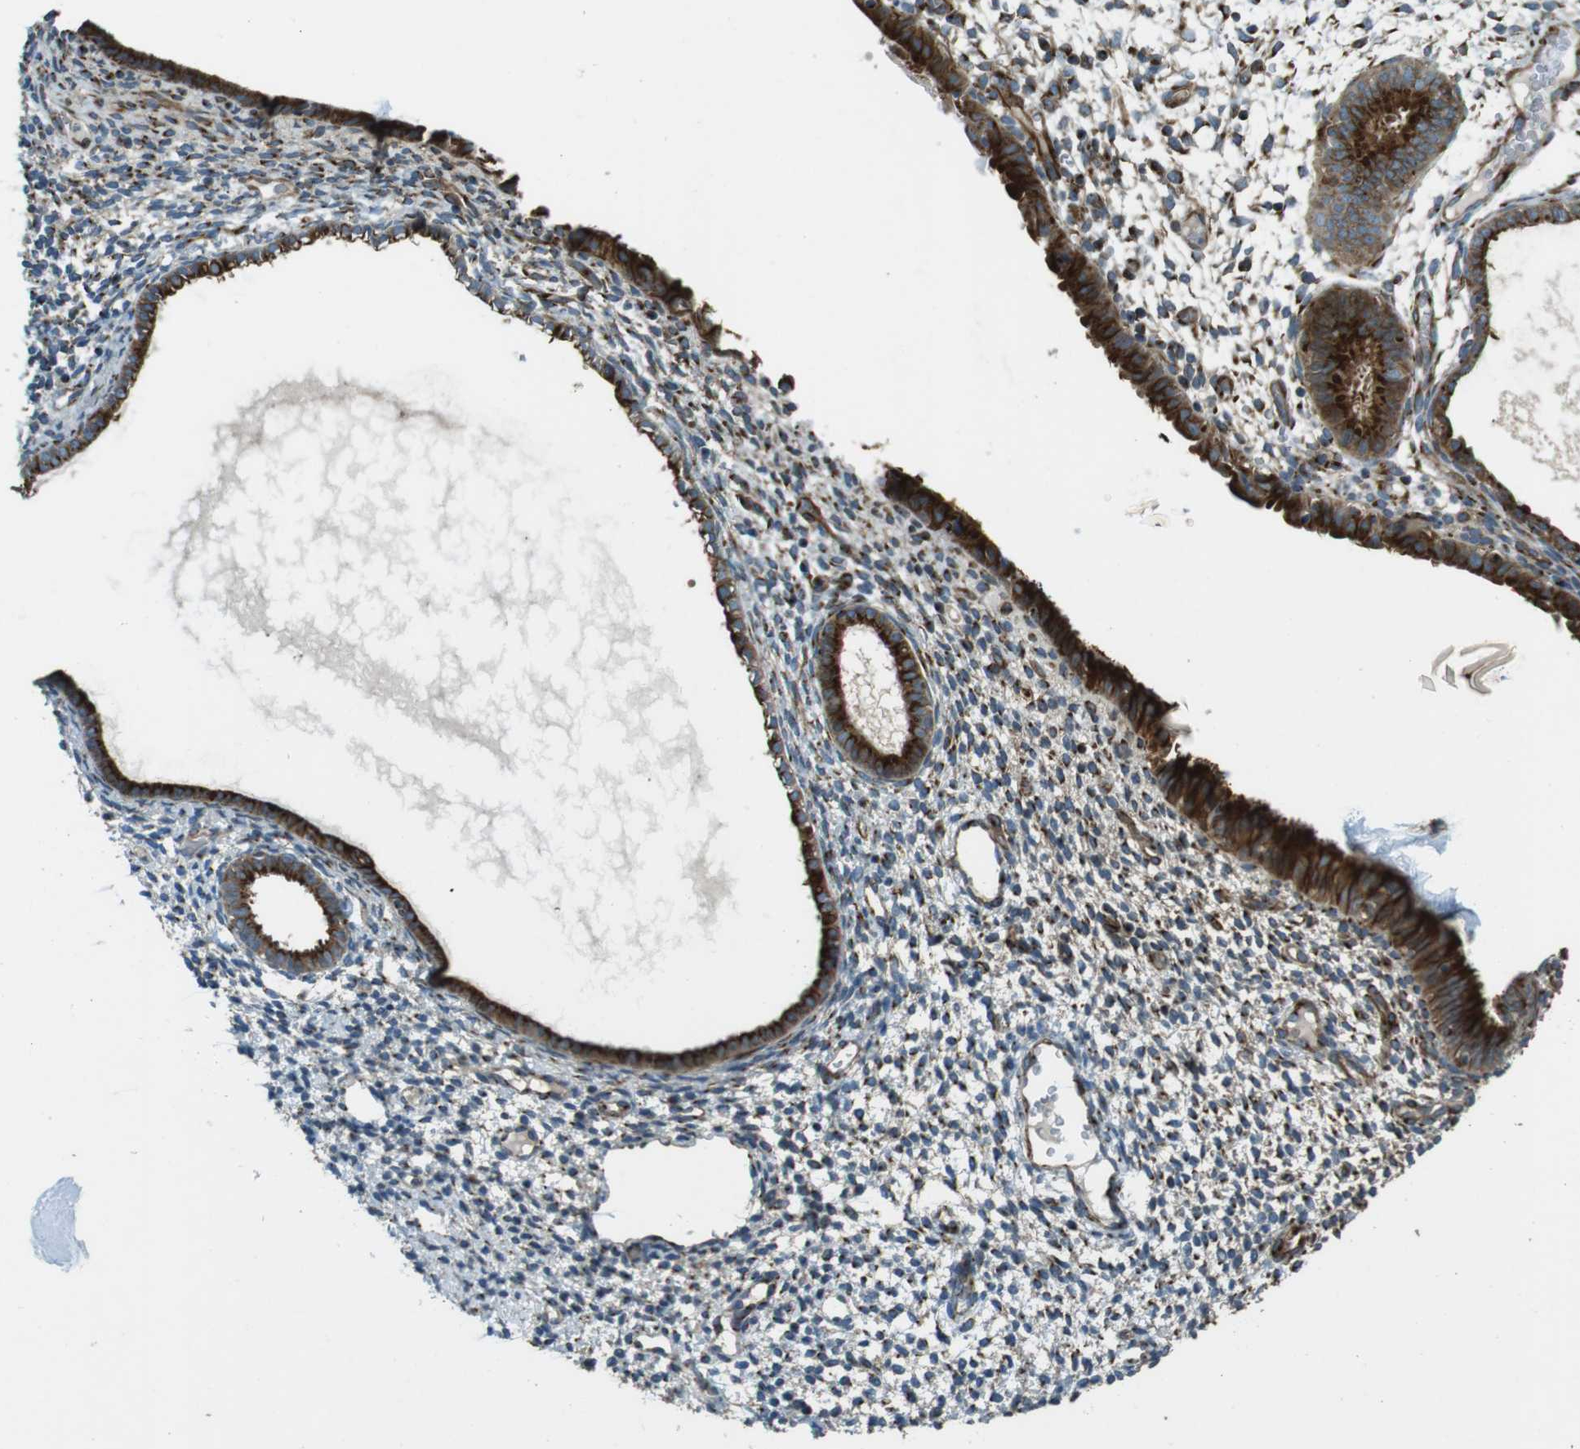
{"staining": {"intensity": "strong", "quantity": ">75%", "location": "cytoplasmic/membranous"}, "tissue": "endometrium", "cell_type": "Cells in endometrial stroma", "image_type": "normal", "snomed": [{"axis": "morphology", "description": "Normal tissue, NOS"}, {"axis": "topography", "description": "Endometrium"}], "caption": "Approximately >75% of cells in endometrial stroma in unremarkable endometrium display strong cytoplasmic/membranous protein staining as visualized by brown immunohistochemical staining.", "gene": "TMEM115", "patient": {"sex": "female", "age": 61}}